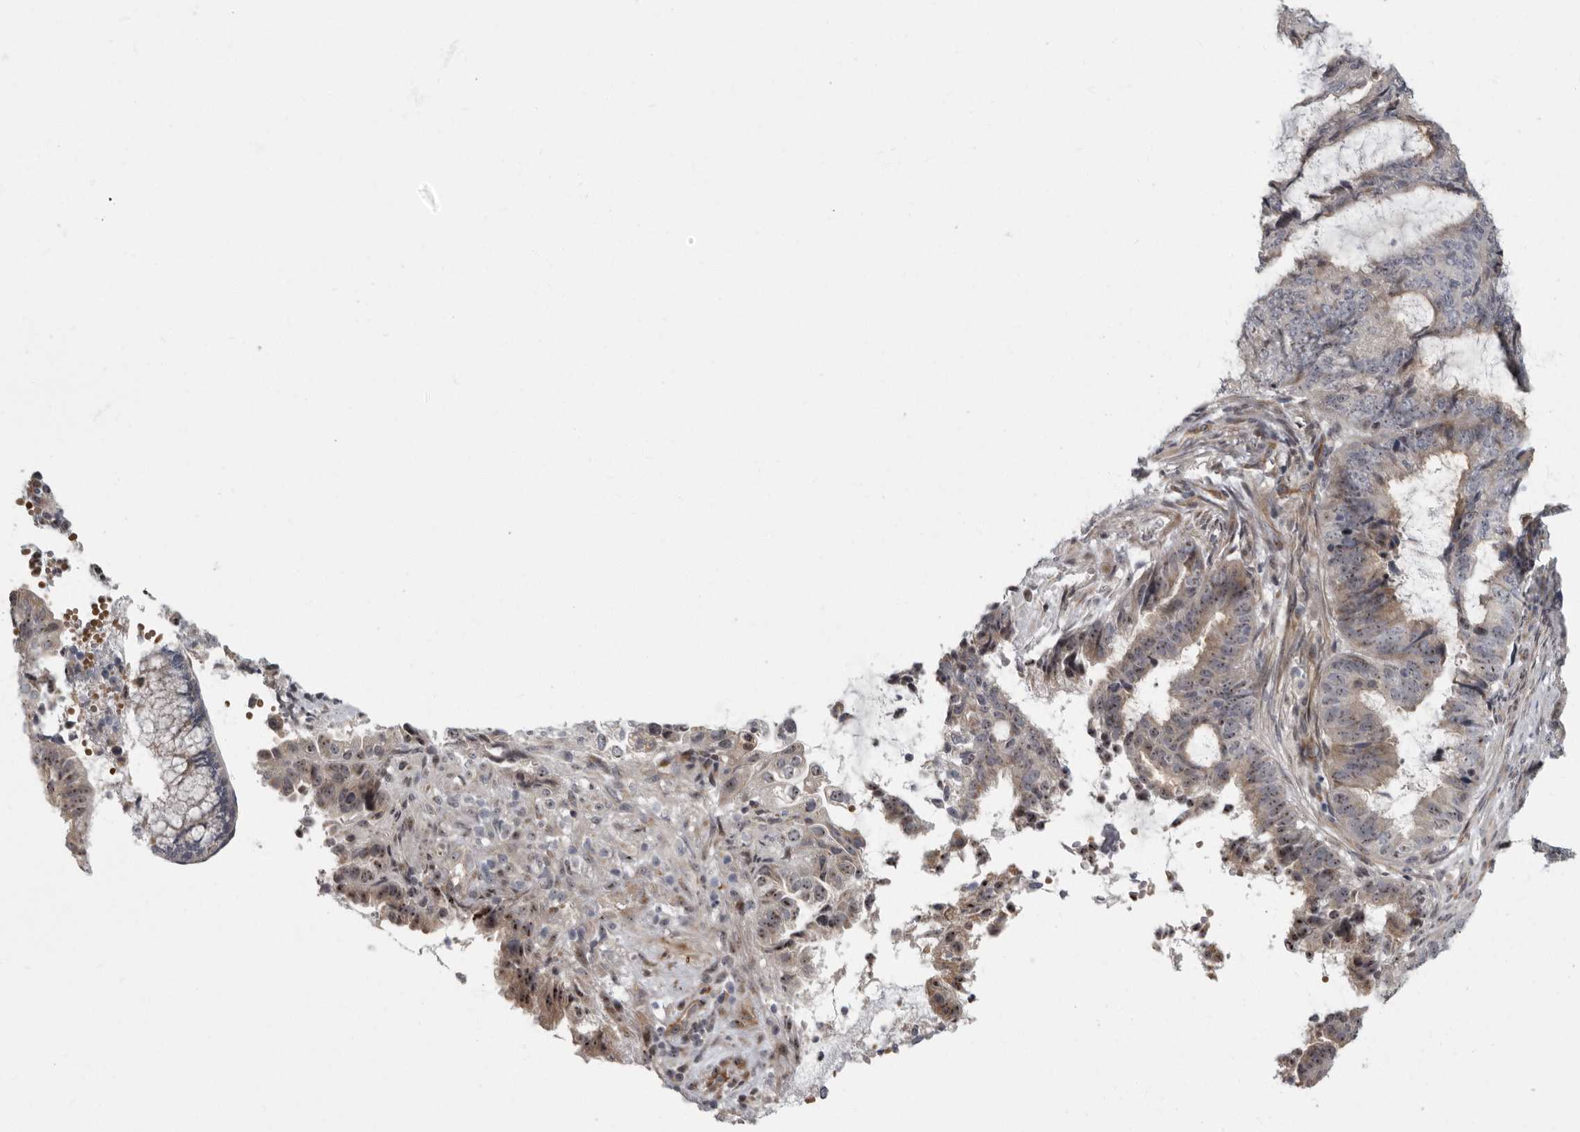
{"staining": {"intensity": "moderate", "quantity": "<25%", "location": "cytoplasmic/membranous,nuclear"}, "tissue": "endometrial cancer", "cell_type": "Tumor cells", "image_type": "cancer", "snomed": [{"axis": "morphology", "description": "Adenocarcinoma, NOS"}, {"axis": "topography", "description": "Endometrium"}], "caption": "Protein staining by immunohistochemistry exhibits moderate cytoplasmic/membranous and nuclear staining in about <25% of tumor cells in adenocarcinoma (endometrial). The staining is performed using DAB brown chromogen to label protein expression. The nuclei are counter-stained blue using hematoxylin.", "gene": "PDCD11", "patient": {"sex": "female", "age": 49}}